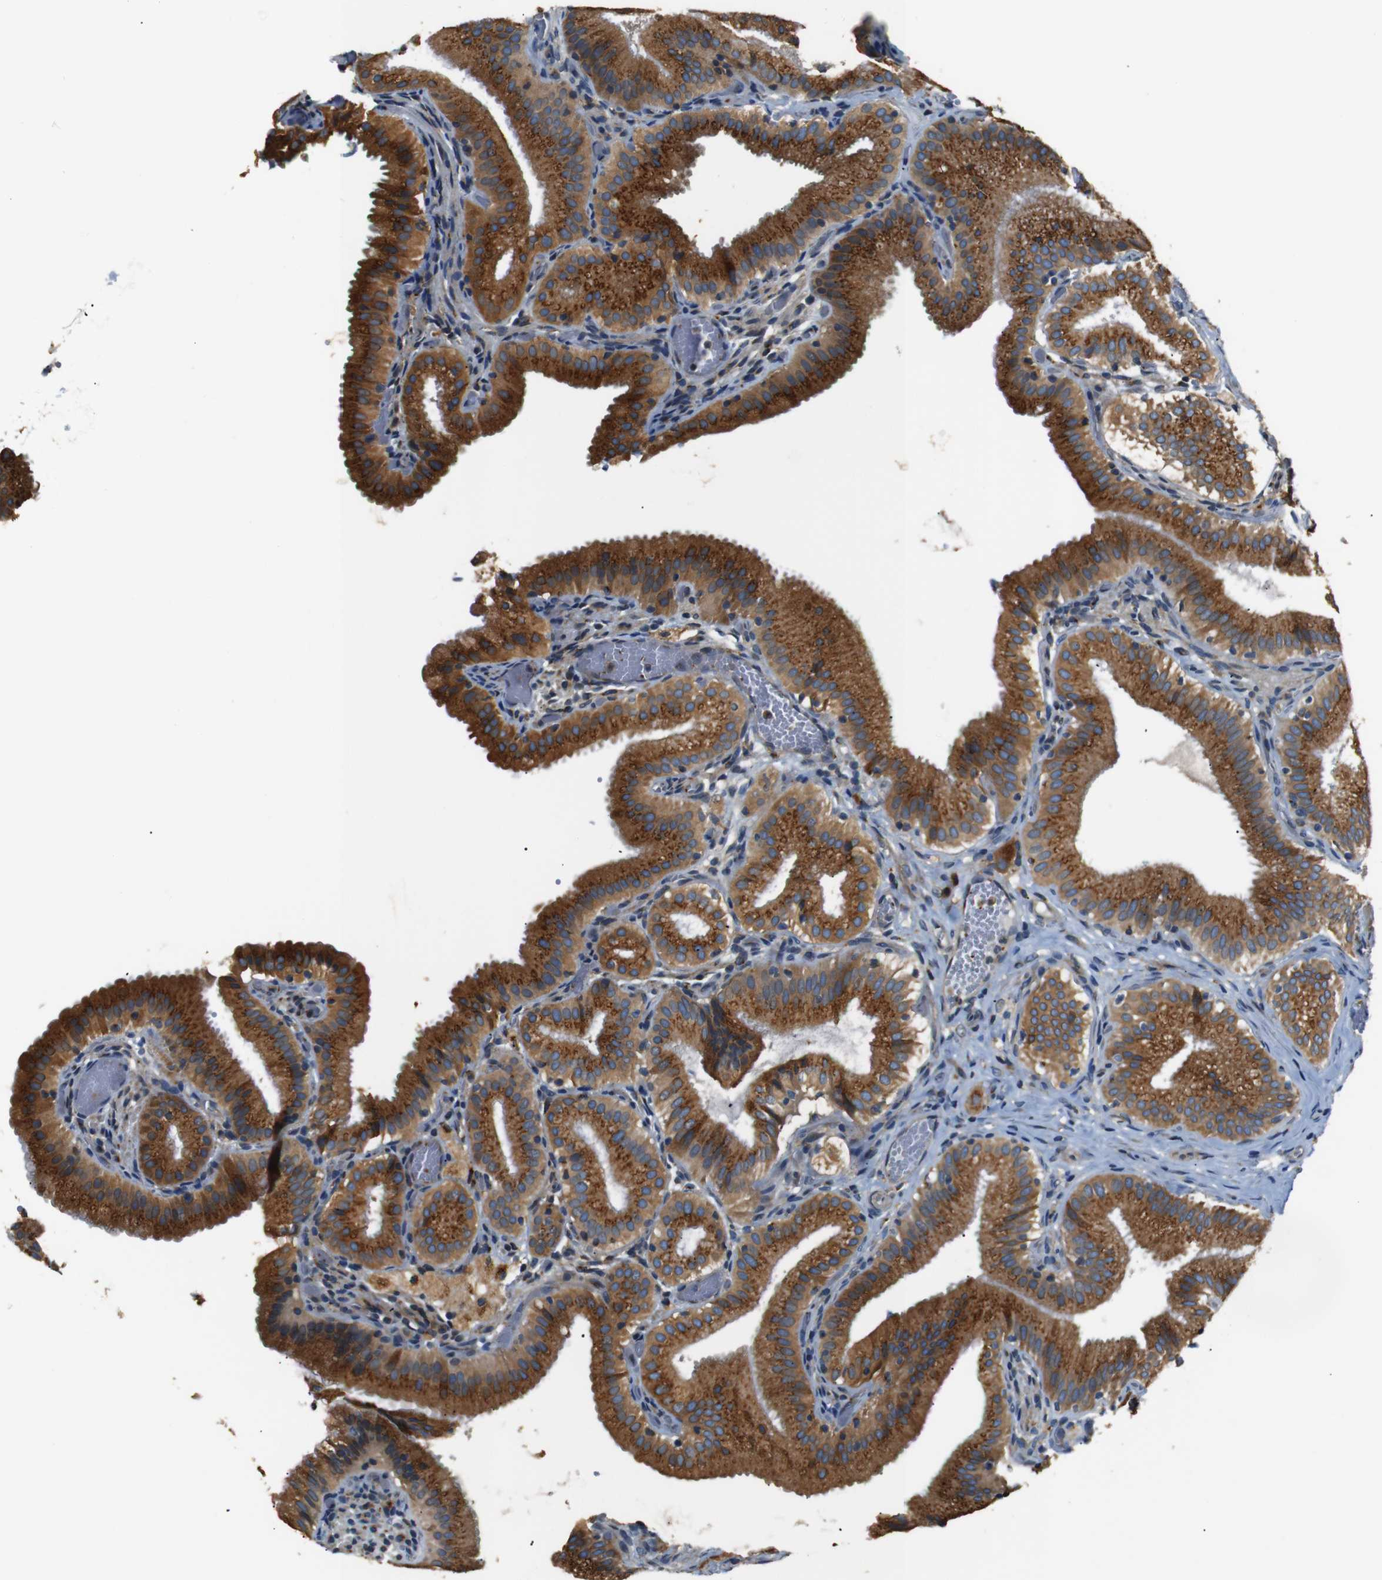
{"staining": {"intensity": "strong", "quantity": ">75%", "location": "cytoplasmic/membranous"}, "tissue": "gallbladder", "cell_type": "Glandular cells", "image_type": "normal", "snomed": [{"axis": "morphology", "description": "Normal tissue, NOS"}, {"axis": "topography", "description": "Gallbladder"}], "caption": "The photomicrograph reveals immunohistochemical staining of normal gallbladder. There is strong cytoplasmic/membranous staining is appreciated in approximately >75% of glandular cells.", "gene": "TMED2", "patient": {"sex": "male", "age": 54}}